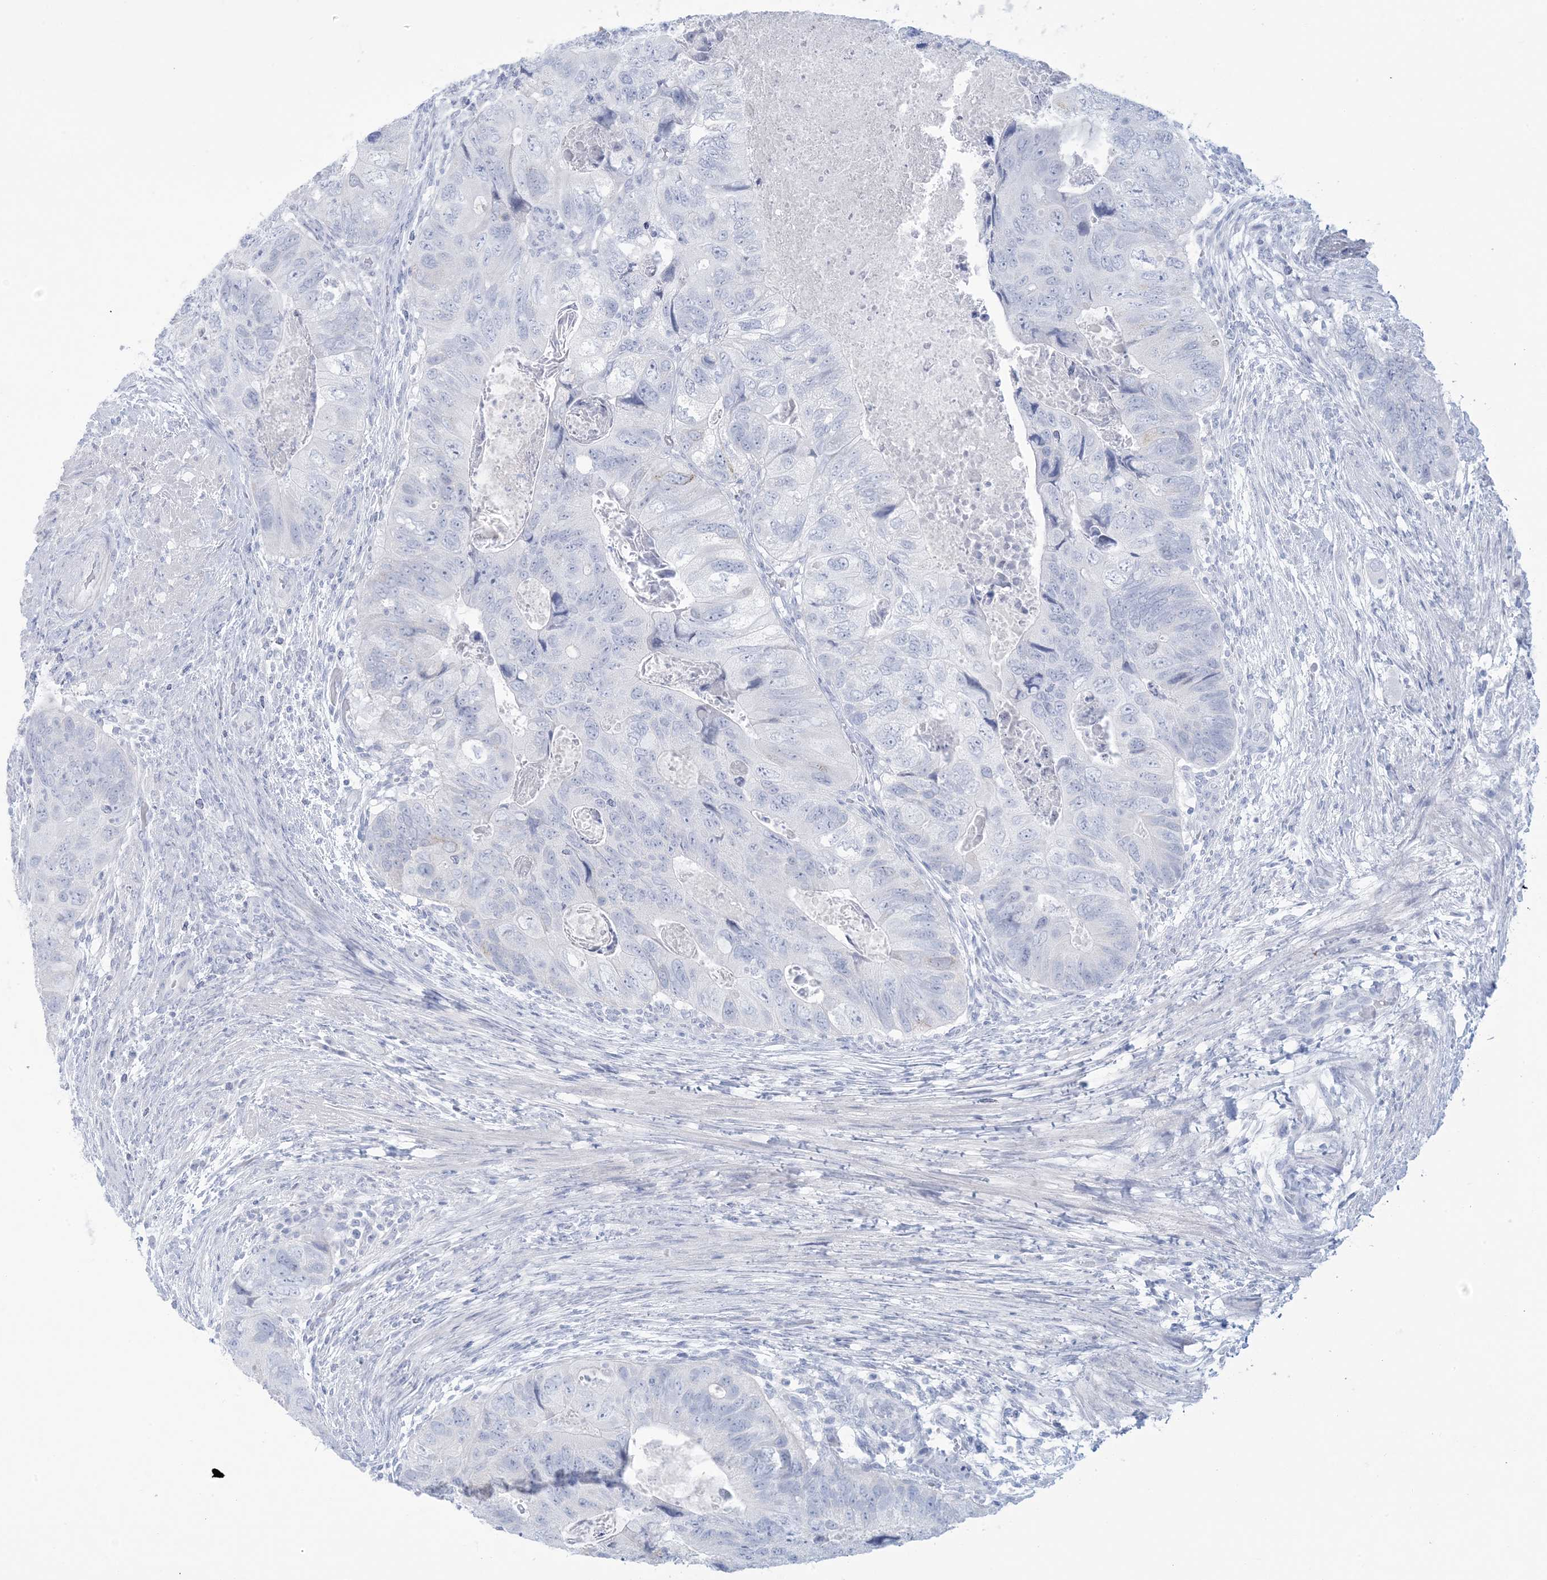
{"staining": {"intensity": "negative", "quantity": "none", "location": "none"}, "tissue": "colorectal cancer", "cell_type": "Tumor cells", "image_type": "cancer", "snomed": [{"axis": "morphology", "description": "Adenocarcinoma, NOS"}, {"axis": "topography", "description": "Rectum"}], "caption": "A micrograph of human colorectal cancer is negative for staining in tumor cells. (Immunohistochemistry (ihc), brightfield microscopy, high magnification).", "gene": "AGXT", "patient": {"sex": "male", "age": 63}}